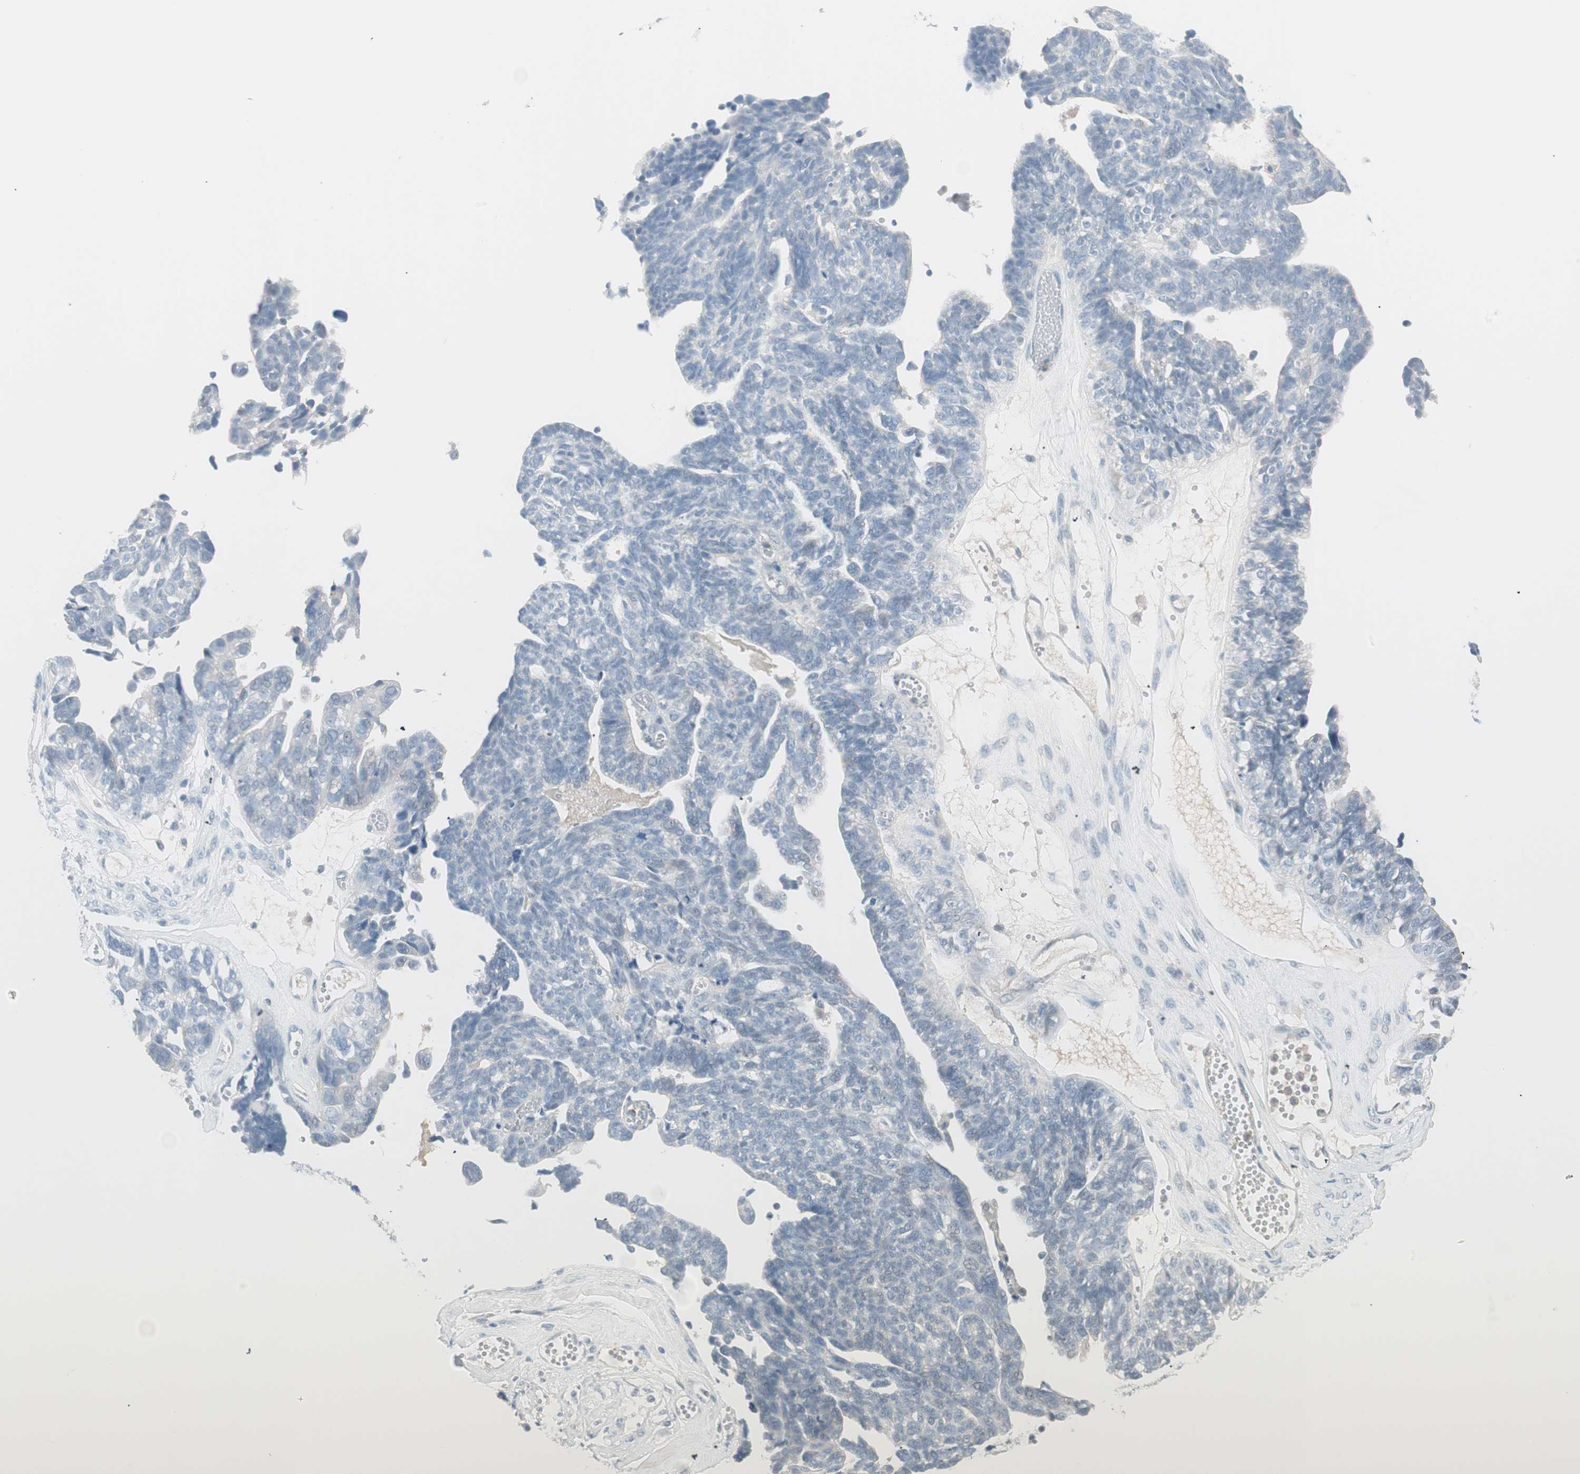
{"staining": {"intensity": "weak", "quantity": "25%-75%", "location": "cytoplasmic/membranous"}, "tissue": "ovarian cancer", "cell_type": "Tumor cells", "image_type": "cancer", "snomed": [{"axis": "morphology", "description": "Cystadenocarcinoma, serous, NOS"}, {"axis": "topography", "description": "Ovary"}], "caption": "Protein staining of ovarian cancer tissue displays weak cytoplasmic/membranous expression in about 25%-75% of tumor cells.", "gene": "ITLN2", "patient": {"sex": "female", "age": 79}}